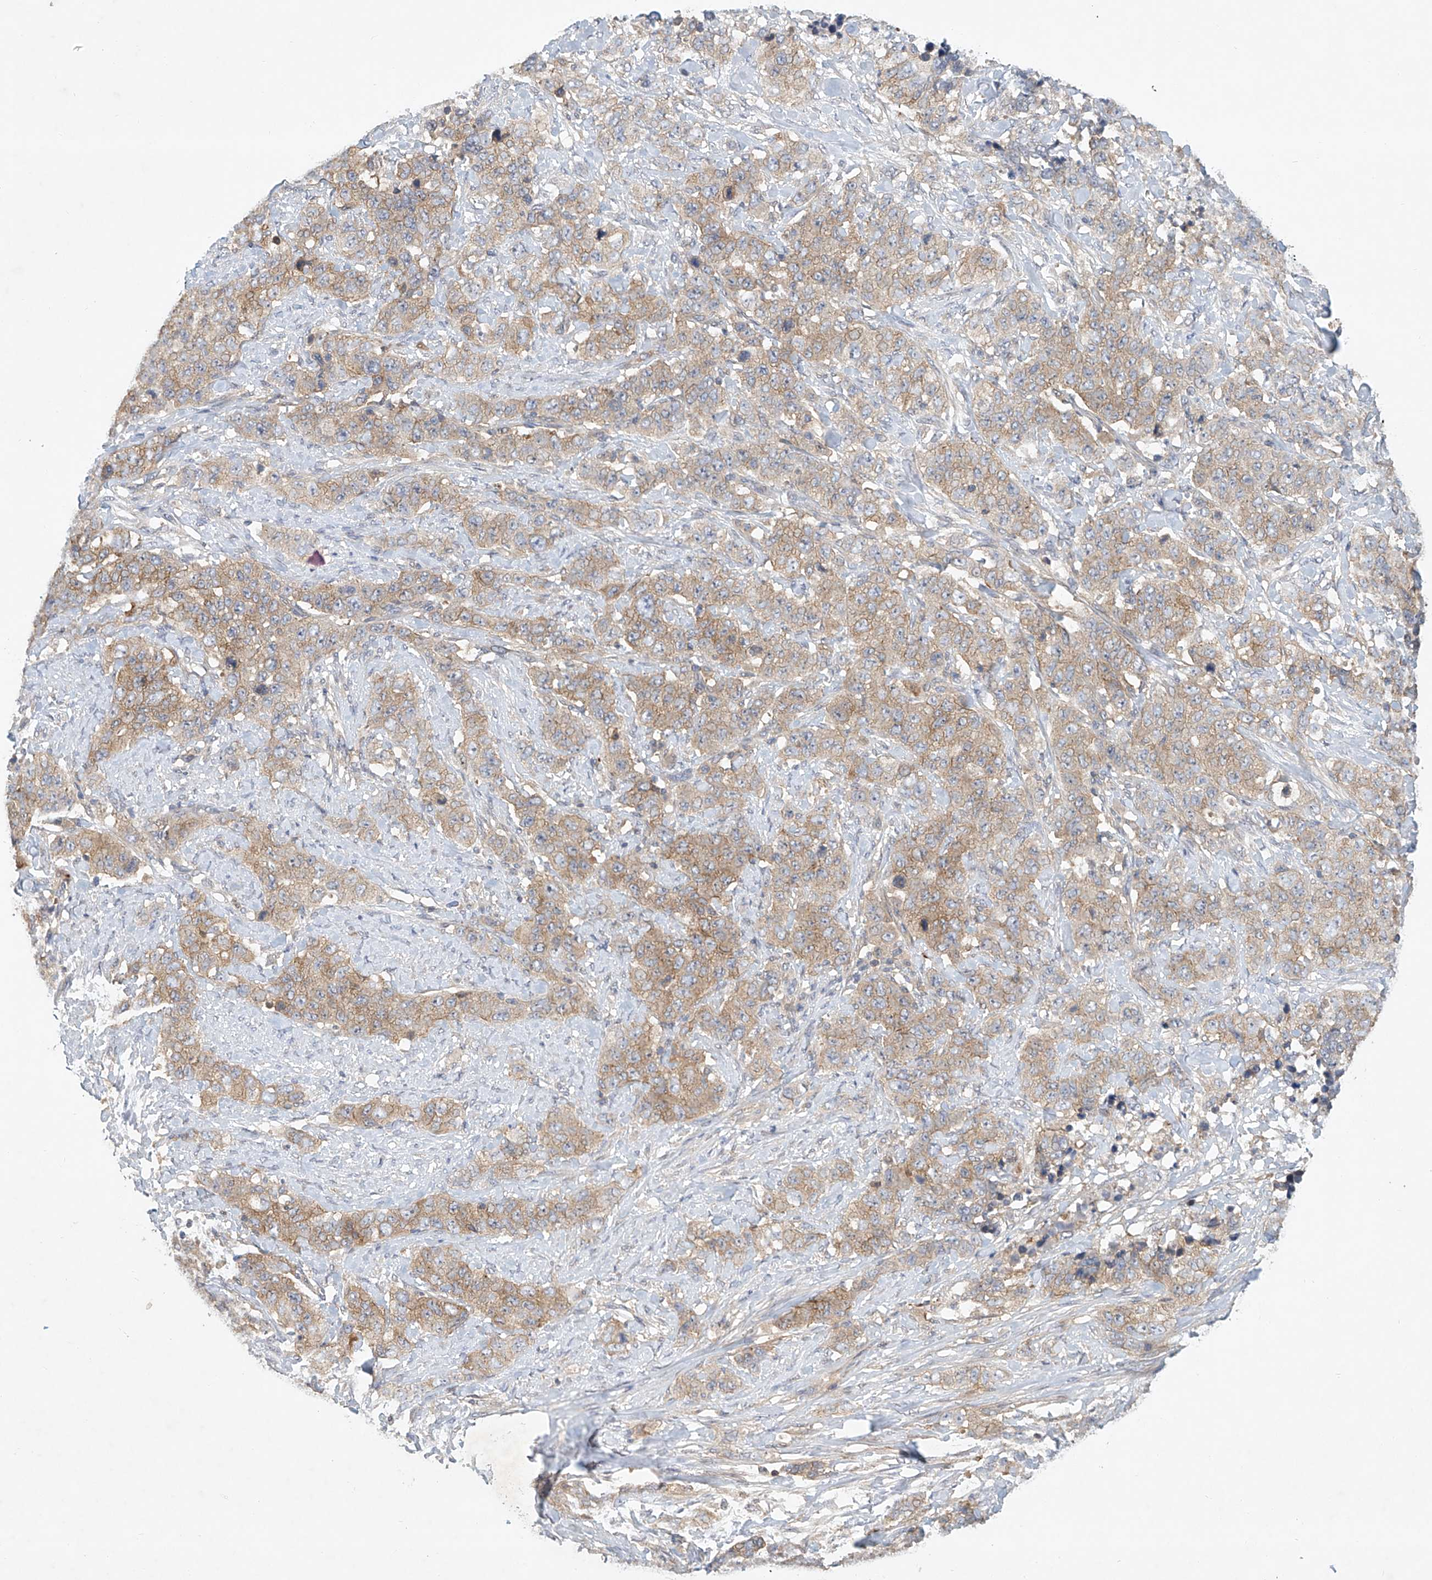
{"staining": {"intensity": "moderate", "quantity": "25%-75%", "location": "cytoplasmic/membranous"}, "tissue": "stomach cancer", "cell_type": "Tumor cells", "image_type": "cancer", "snomed": [{"axis": "morphology", "description": "Adenocarcinoma, NOS"}, {"axis": "topography", "description": "Stomach"}], "caption": "There is medium levels of moderate cytoplasmic/membranous positivity in tumor cells of stomach cancer (adenocarcinoma), as demonstrated by immunohistochemical staining (brown color).", "gene": "CARMIL1", "patient": {"sex": "male", "age": 48}}